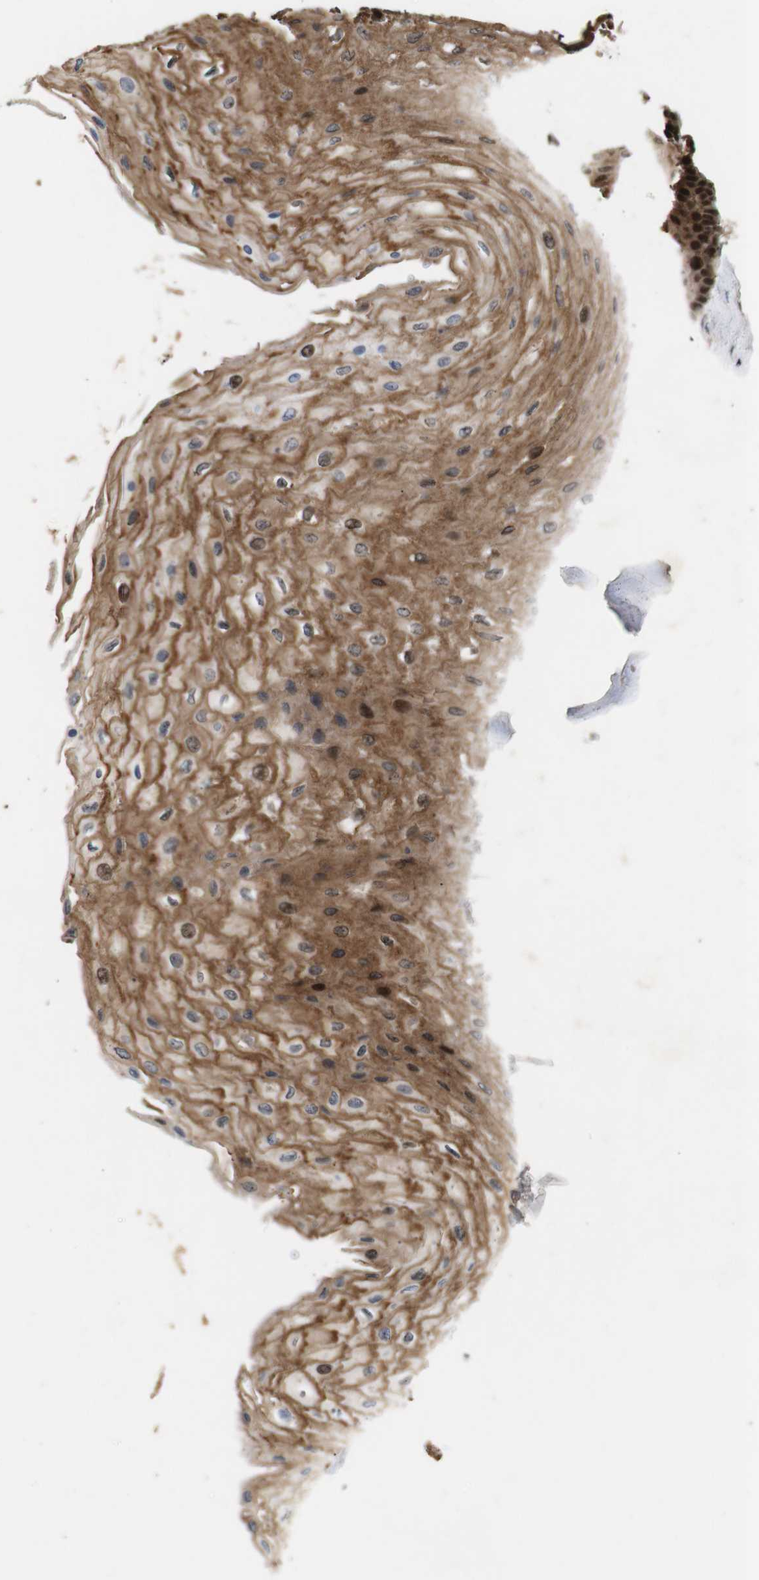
{"staining": {"intensity": "strong", "quantity": ">75%", "location": "cytoplasmic/membranous,nuclear"}, "tissue": "esophagus", "cell_type": "Squamous epithelial cells", "image_type": "normal", "snomed": [{"axis": "morphology", "description": "Normal tissue, NOS"}, {"axis": "topography", "description": "Esophagus"}], "caption": "Normal esophagus exhibits strong cytoplasmic/membranous,nuclear expression in about >75% of squamous epithelial cells, visualized by immunohistochemistry. (brown staining indicates protein expression, while blue staining denotes nuclei).", "gene": "KIF23", "patient": {"sex": "female", "age": 72}}